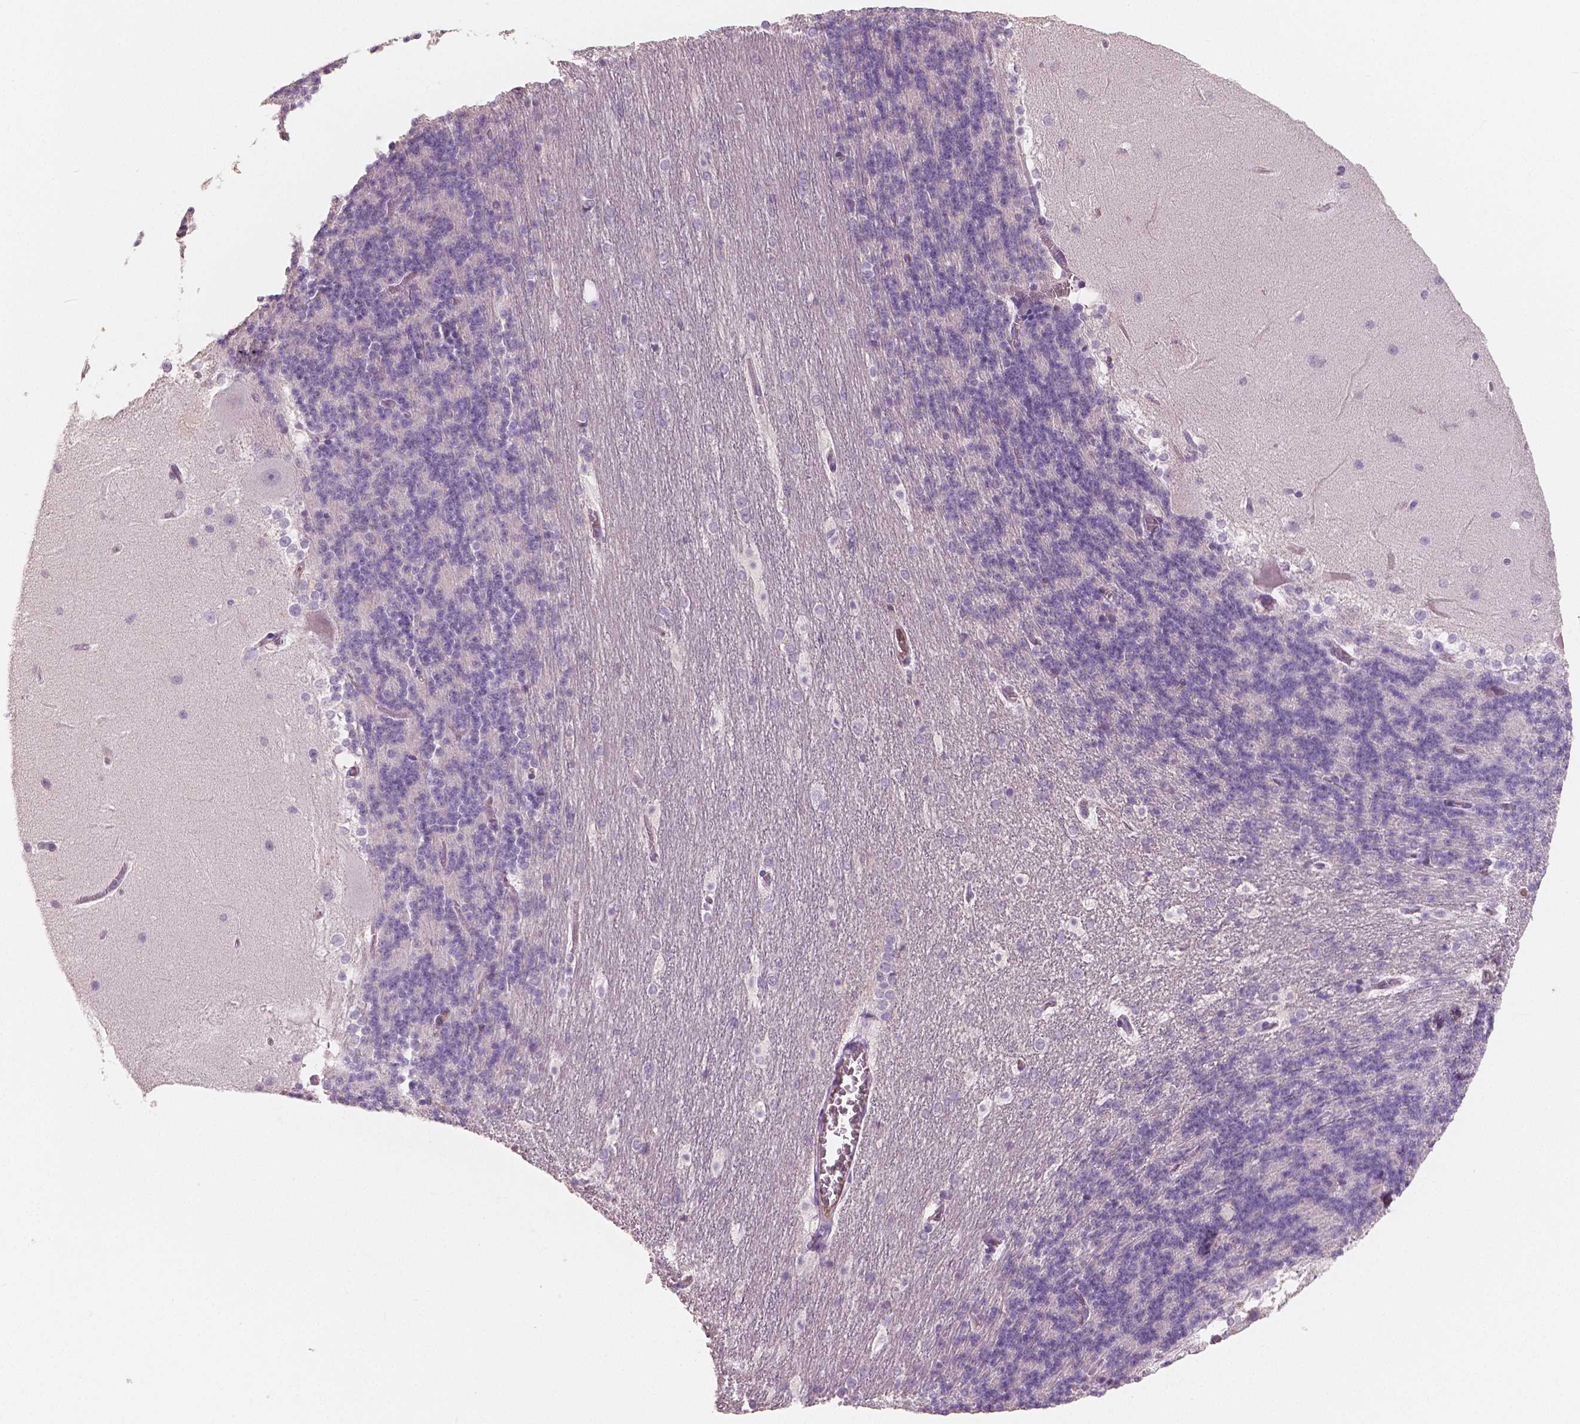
{"staining": {"intensity": "negative", "quantity": "none", "location": "none"}, "tissue": "cerebellum", "cell_type": "Cells in granular layer", "image_type": "normal", "snomed": [{"axis": "morphology", "description": "Normal tissue, NOS"}, {"axis": "topography", "description": "Cerebellum"}], "caption": "Immunohistochemistry (IHC) micrograph of normal cerebellum stained for a protein (brown), which reveals no staining in cells in granular layer.", "gene": "APOA4", "patient": {"sex": "female", "age": 19}}